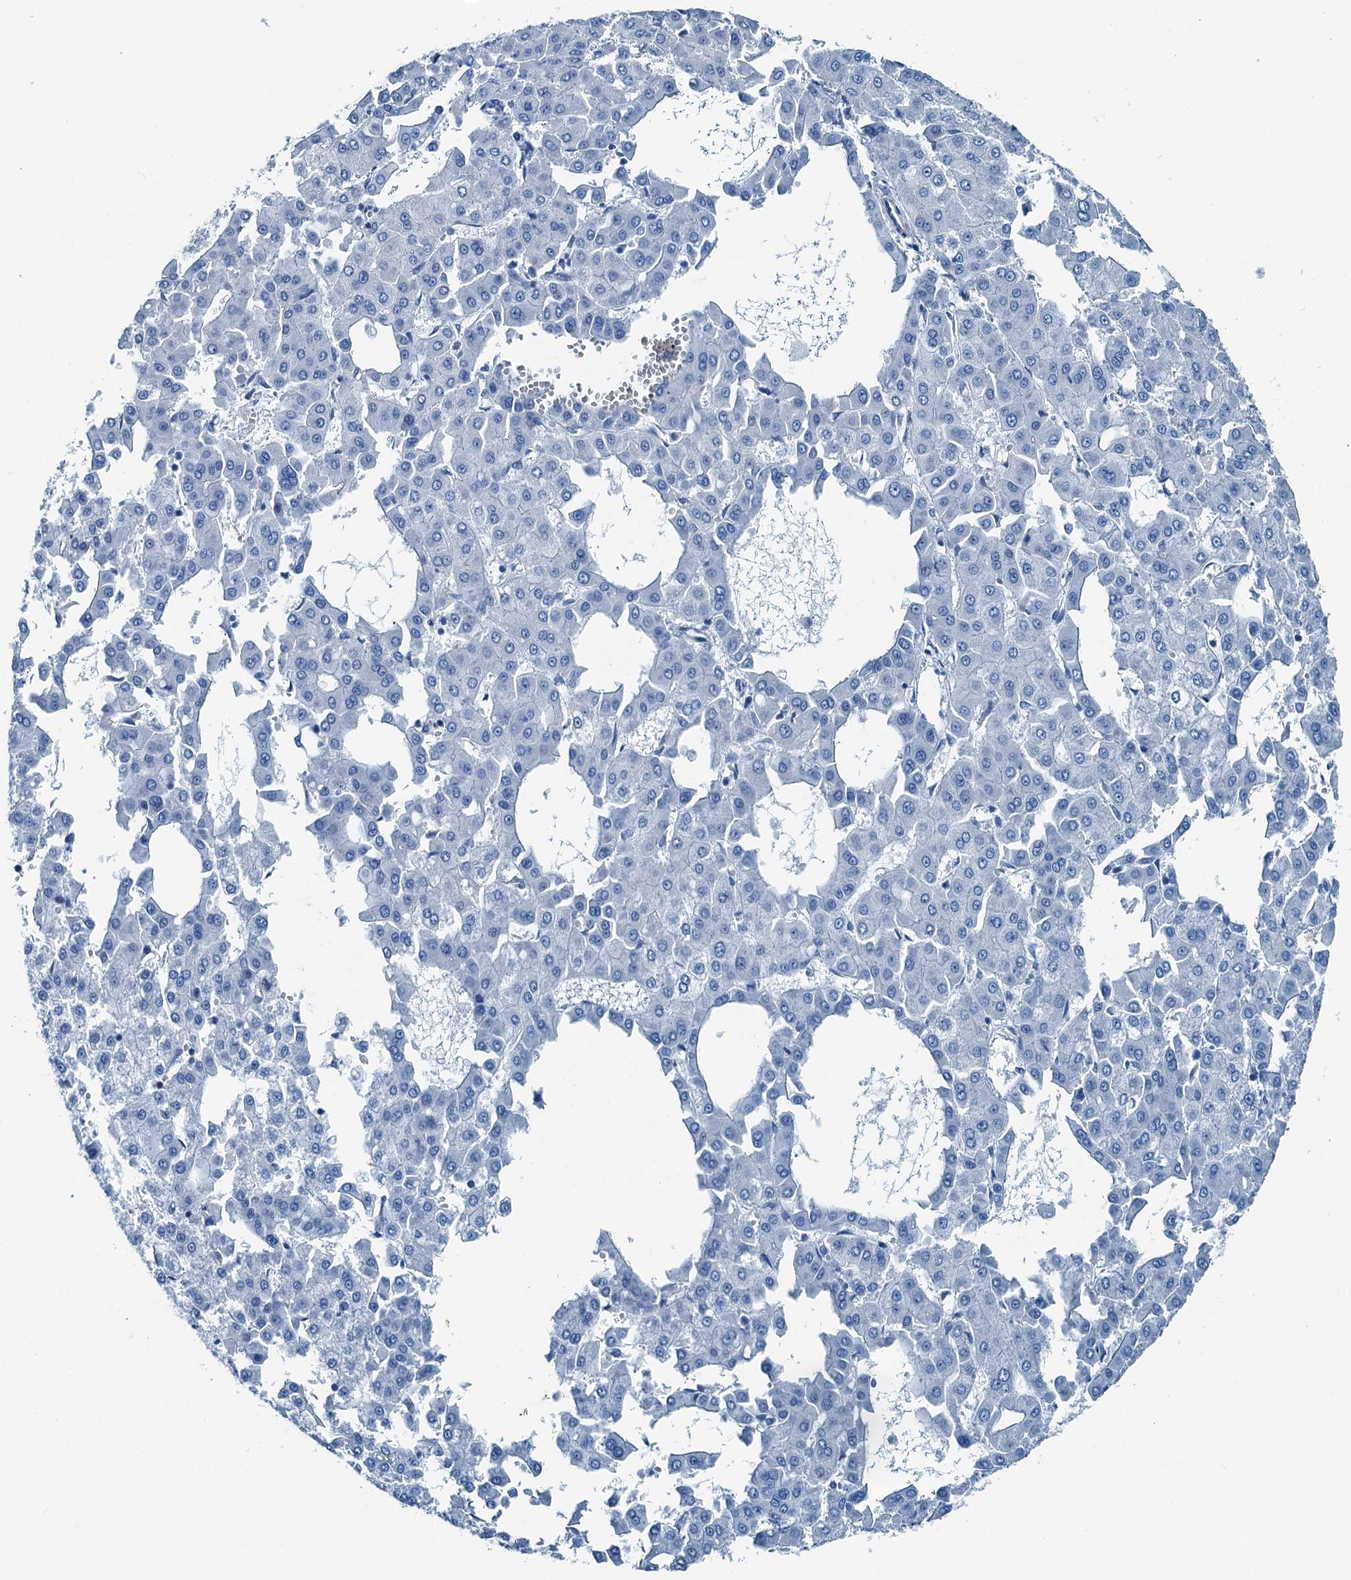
{"staining": {"intensity": "negative", "quantity": "none", "location": "none"}, "tissue": "liver cancer", "cell_type": "Tumor cells", "image_type": "cancer", "snomed": [{"axis": "morphology", "description": "Carcinoma, Hepatocellular, NOS"}, {"axis": "topography", "description": "Liver"}], "caption": "This is an immunohistochemistry histopathology image of liver cancer. There is no staining in tumor cells.", "gene": "RAB3IL1", "patient": {"sex": "male", "age": 47}}